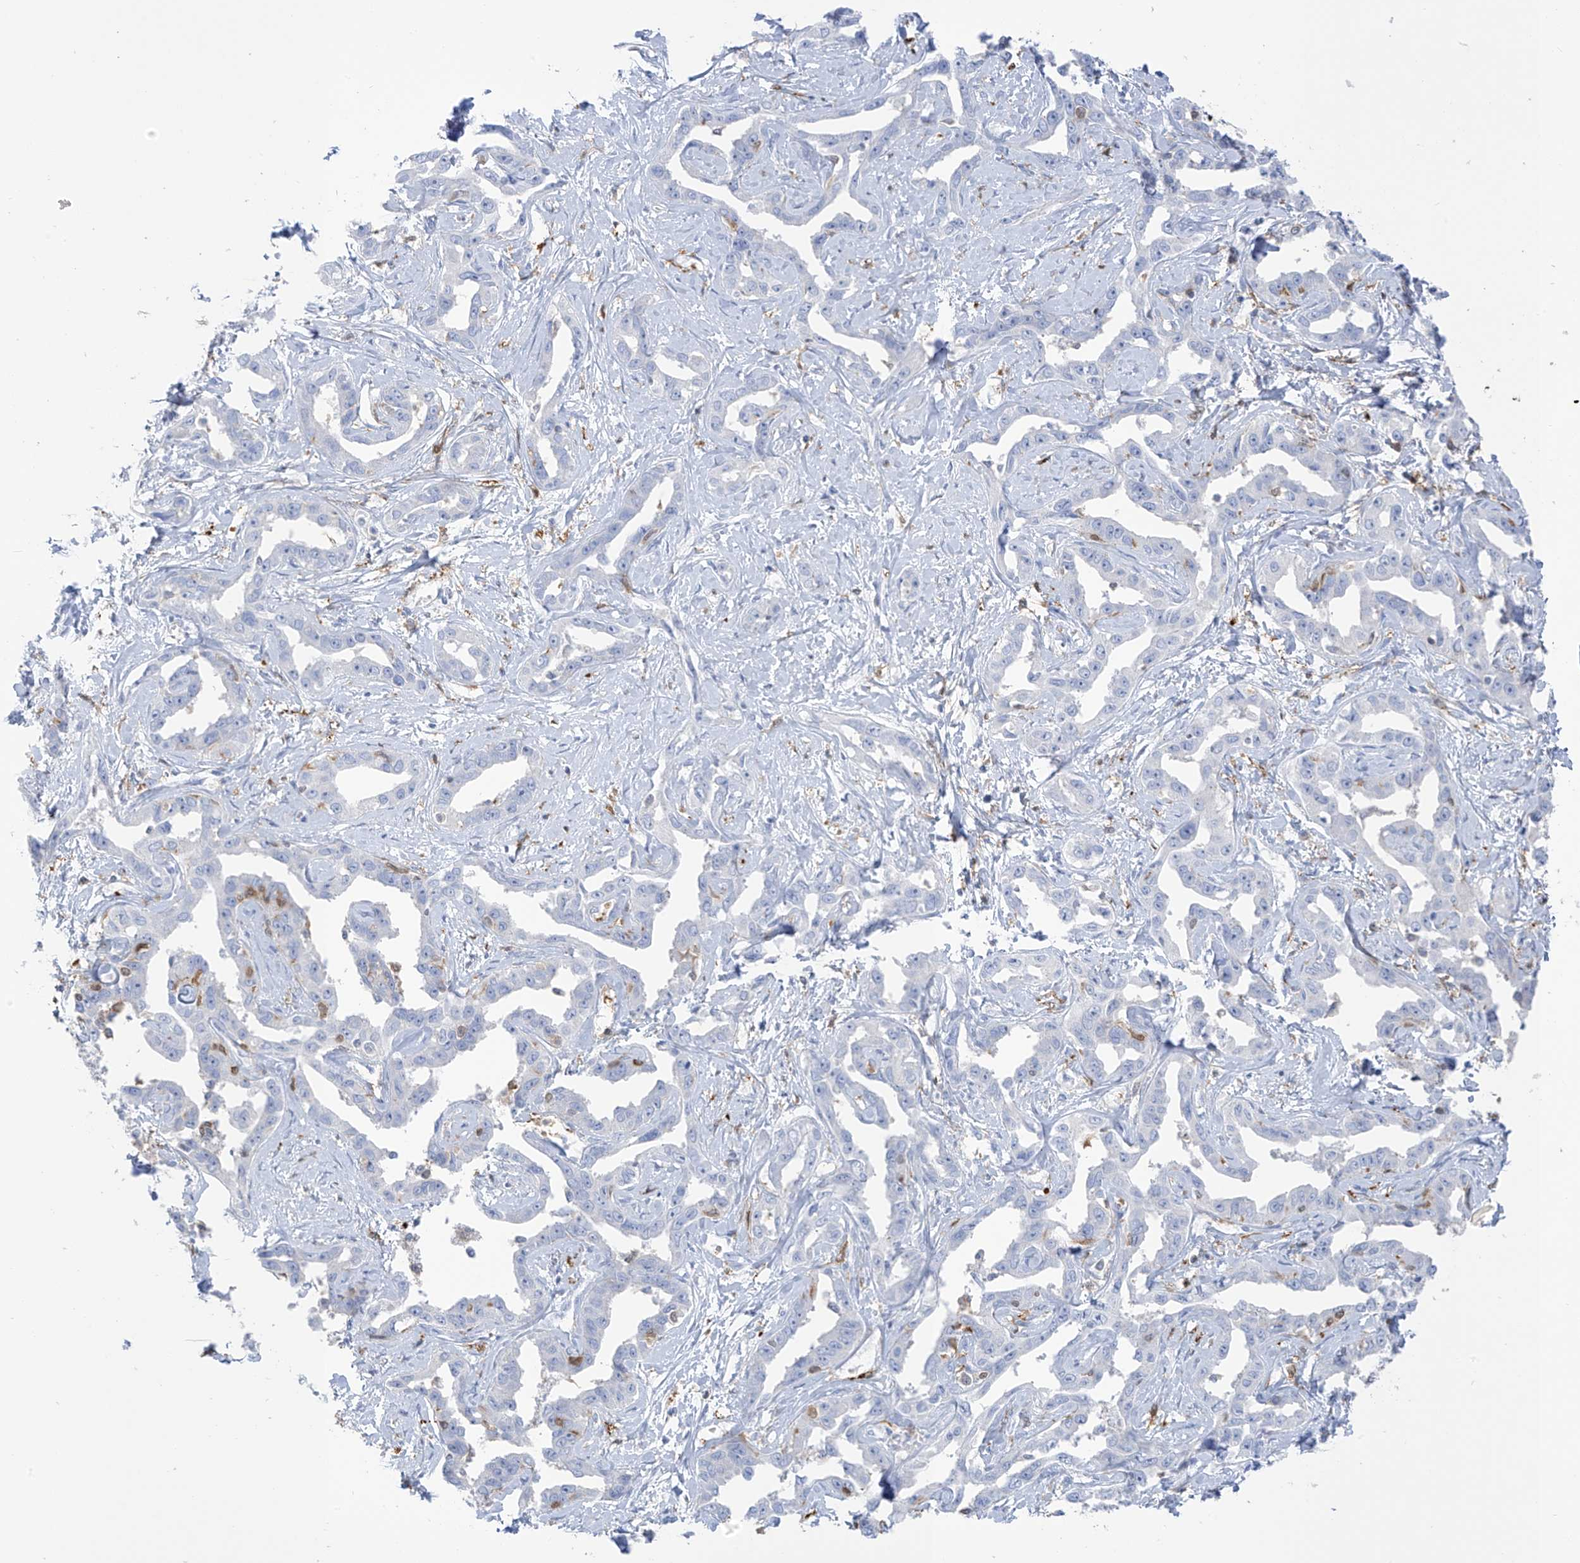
{"staining": {"intensity": "negative", "quantity": "none", "location": "none"}, "tissue": "liver cancer", "cell_type": "Tumor cells", "image_type": "cancer", "snomed": [{"axis": "morphology", "description": "Cholangiocarcinoma"}, {"axis": "topography", "description": "Liver"}], "caption": "A histopathology image of liver cholangiocarcinoma stained for a protein shows no brown staining in tumor cells.", "gene": "TRMT2B", "patient": {"sex": "male", "age": 59}}